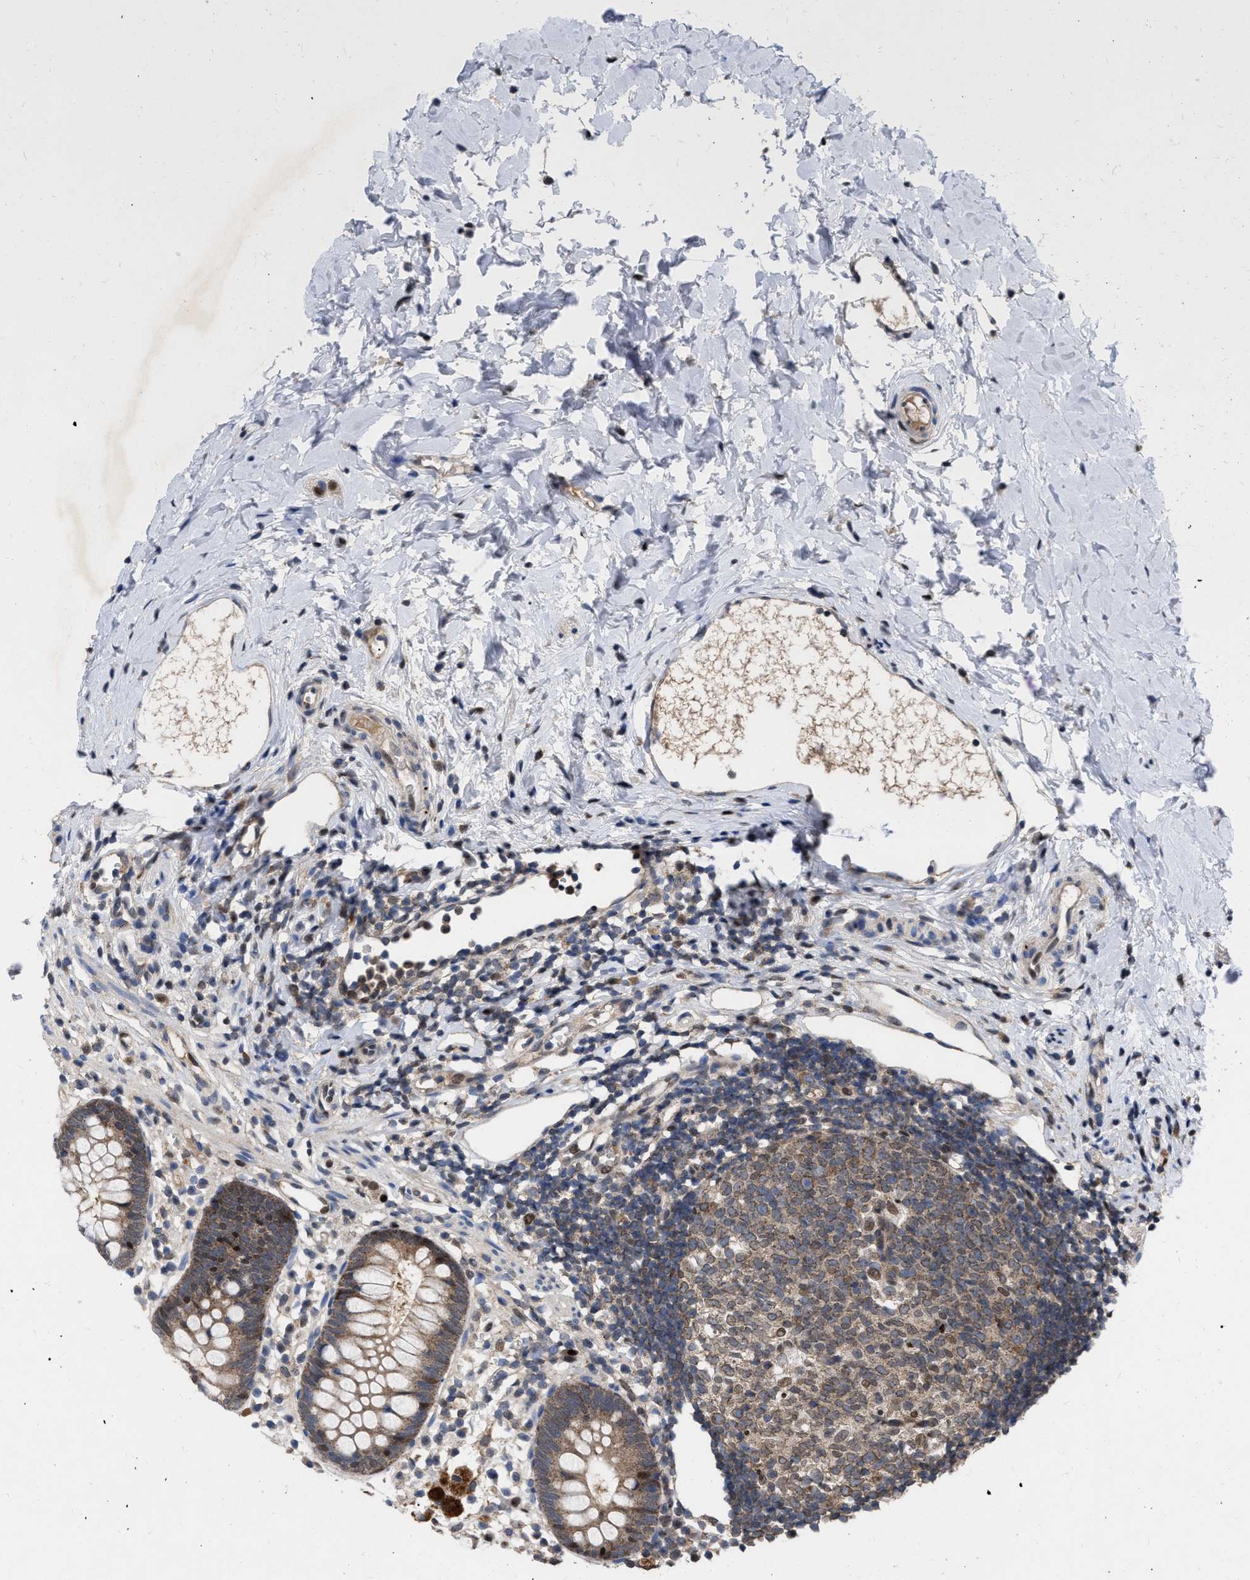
{"staining": {"intensity": "weak", "quantity": ">75%", "location": "cytoplasmic/membranous,nuclear"}, "tissue": "appendix", "cell_type": "Glandular cells", "image_type": "normal", "snomed": [{"axis": "morphology", "description": "Normal tissue, NOS"}, {"axis": "topography", "description": "Appendix"}], "caption": "Benign appendix was stained to show a protein in brown. There is low levels of weak cytoplasmic/membranous,nuclear positivity in approximately >75% of glandular cells. (DAB (3,3'-diaminobenzidine) IHC with brightfield microscopy, high magnification).", "gene": "MDM4", "patient": {"sex": "female", "age": 20}}